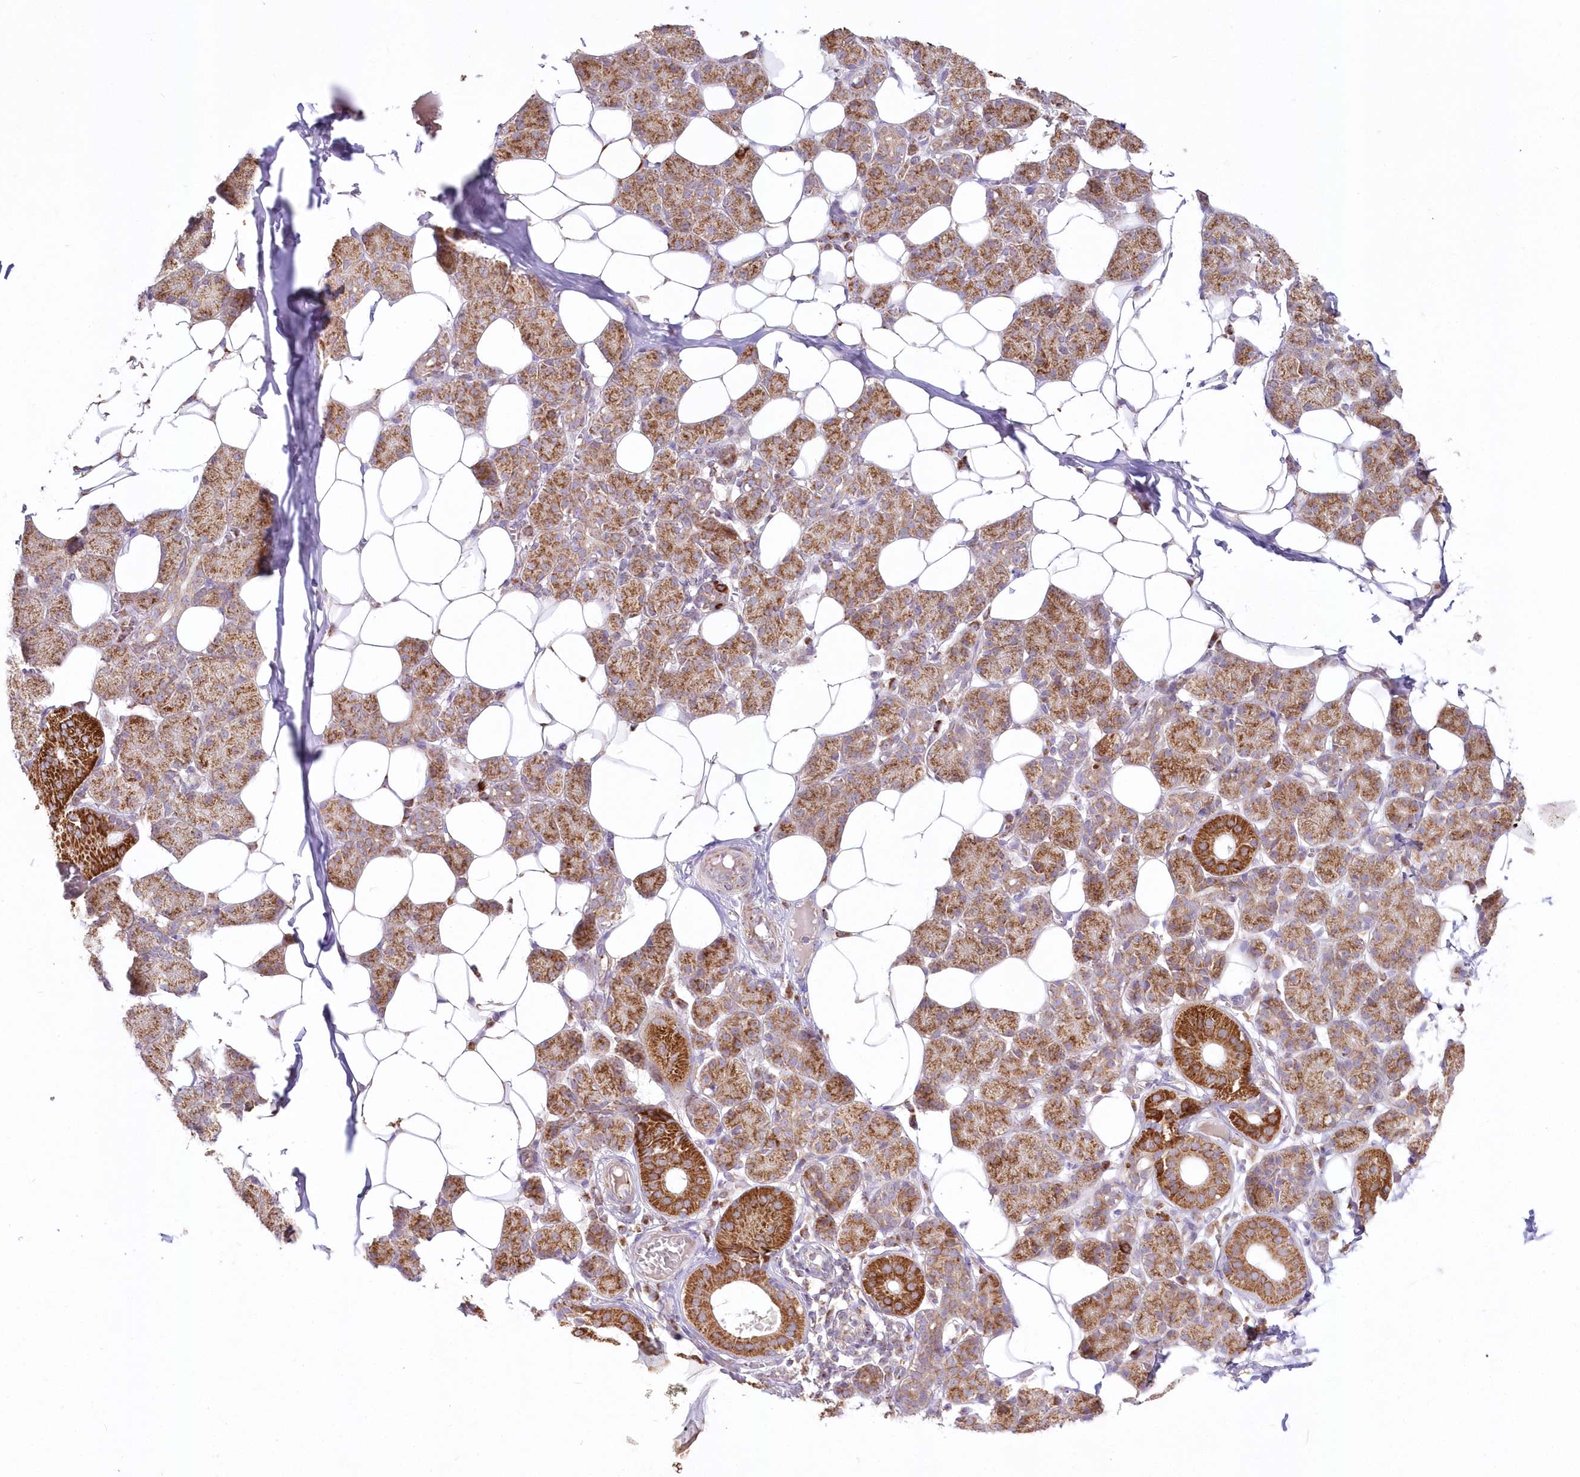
{"staining": {"intensity": "strong", "quantity": ">75%", "location": "cytoplasmic/membranous"}, "tissue": "salivary gland", "cell_type": "Glandular cells", "image_type": "normal", "snomed": [{"axis": "morphology", "description": "Normal tissue, NOS"}, {"axis": "topography", "description": "Salivary gland"}], "caption": "Immunohistochemistry (IHC) staining of normal salivary gland, which displays high levels of strong cytoplasmic/membranous staining in approximately >75% of glandular cells indicating strong cytoplasmic/membranous protein positivity. The staining was performed using DAB (brown) for protein detection and nuclei were counterstained in hematoxylin (blue).", "gene": "DNA2", "patient": {"sex": "female", "age": 33}}